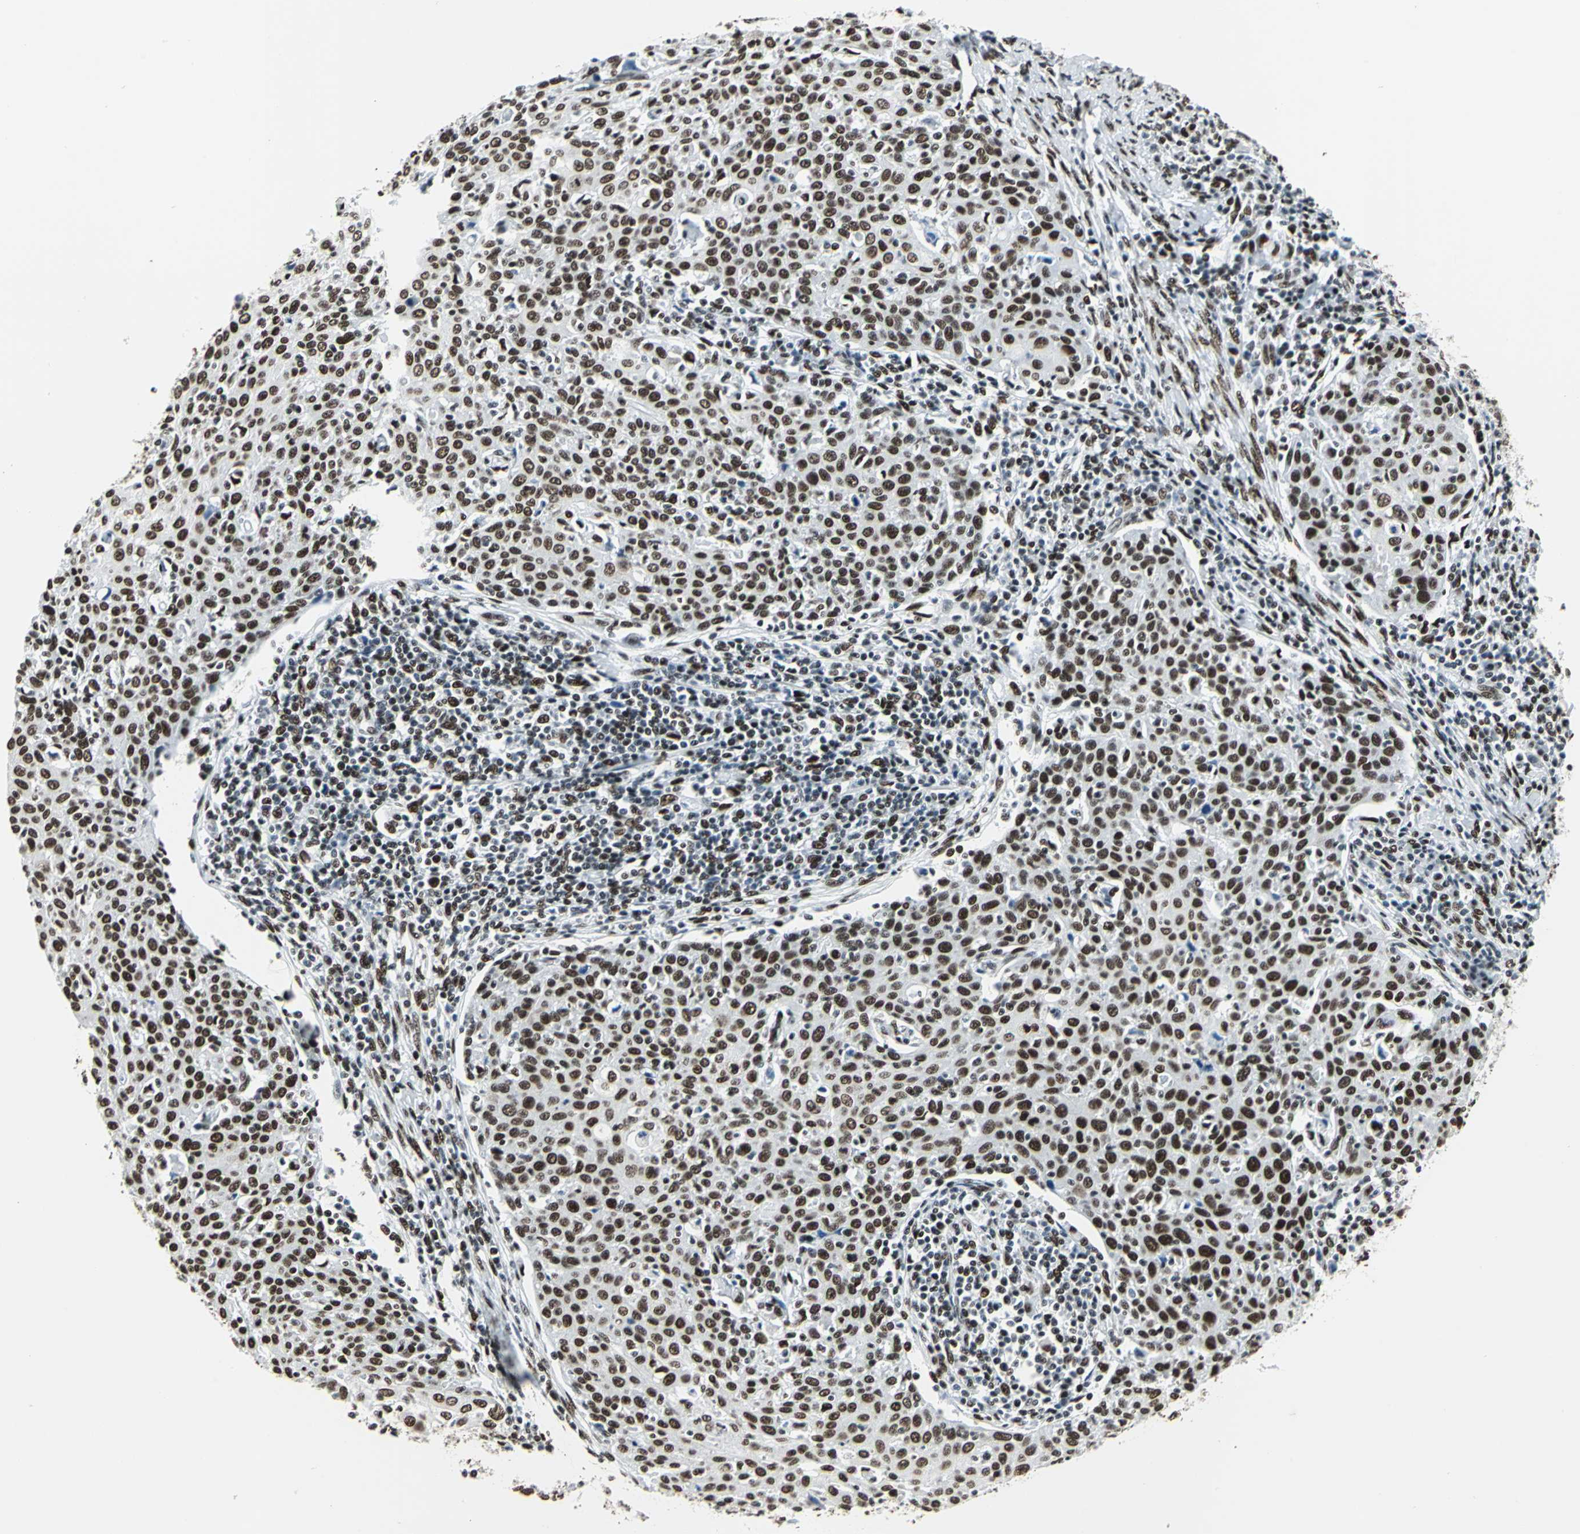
{"staining": {"intensity": "strong", "quantity": ">75%", "location": "nuclear"}, "tissue": "cervical cancer", "cell_type": "Tumor cells", "image_type": "cancer", "snomed": [{"axis": "morphology", "description": "Squamous cell carcinoma, NOS"}, {"axis": "topography", "description": "Cervix"}], "caption": "Immunohistochemical staining of human cervical cancer (squamous cell carcinoma) shows strong nuclear protein positivity in approximately >75% of tumor cells. The staining was performed using DAB, with brown indicating positive protein expression. Nuclei are stained blue with hematoxylin.", "gene": "HDAC2", "patient": {"sex": "female", "age": 38}}